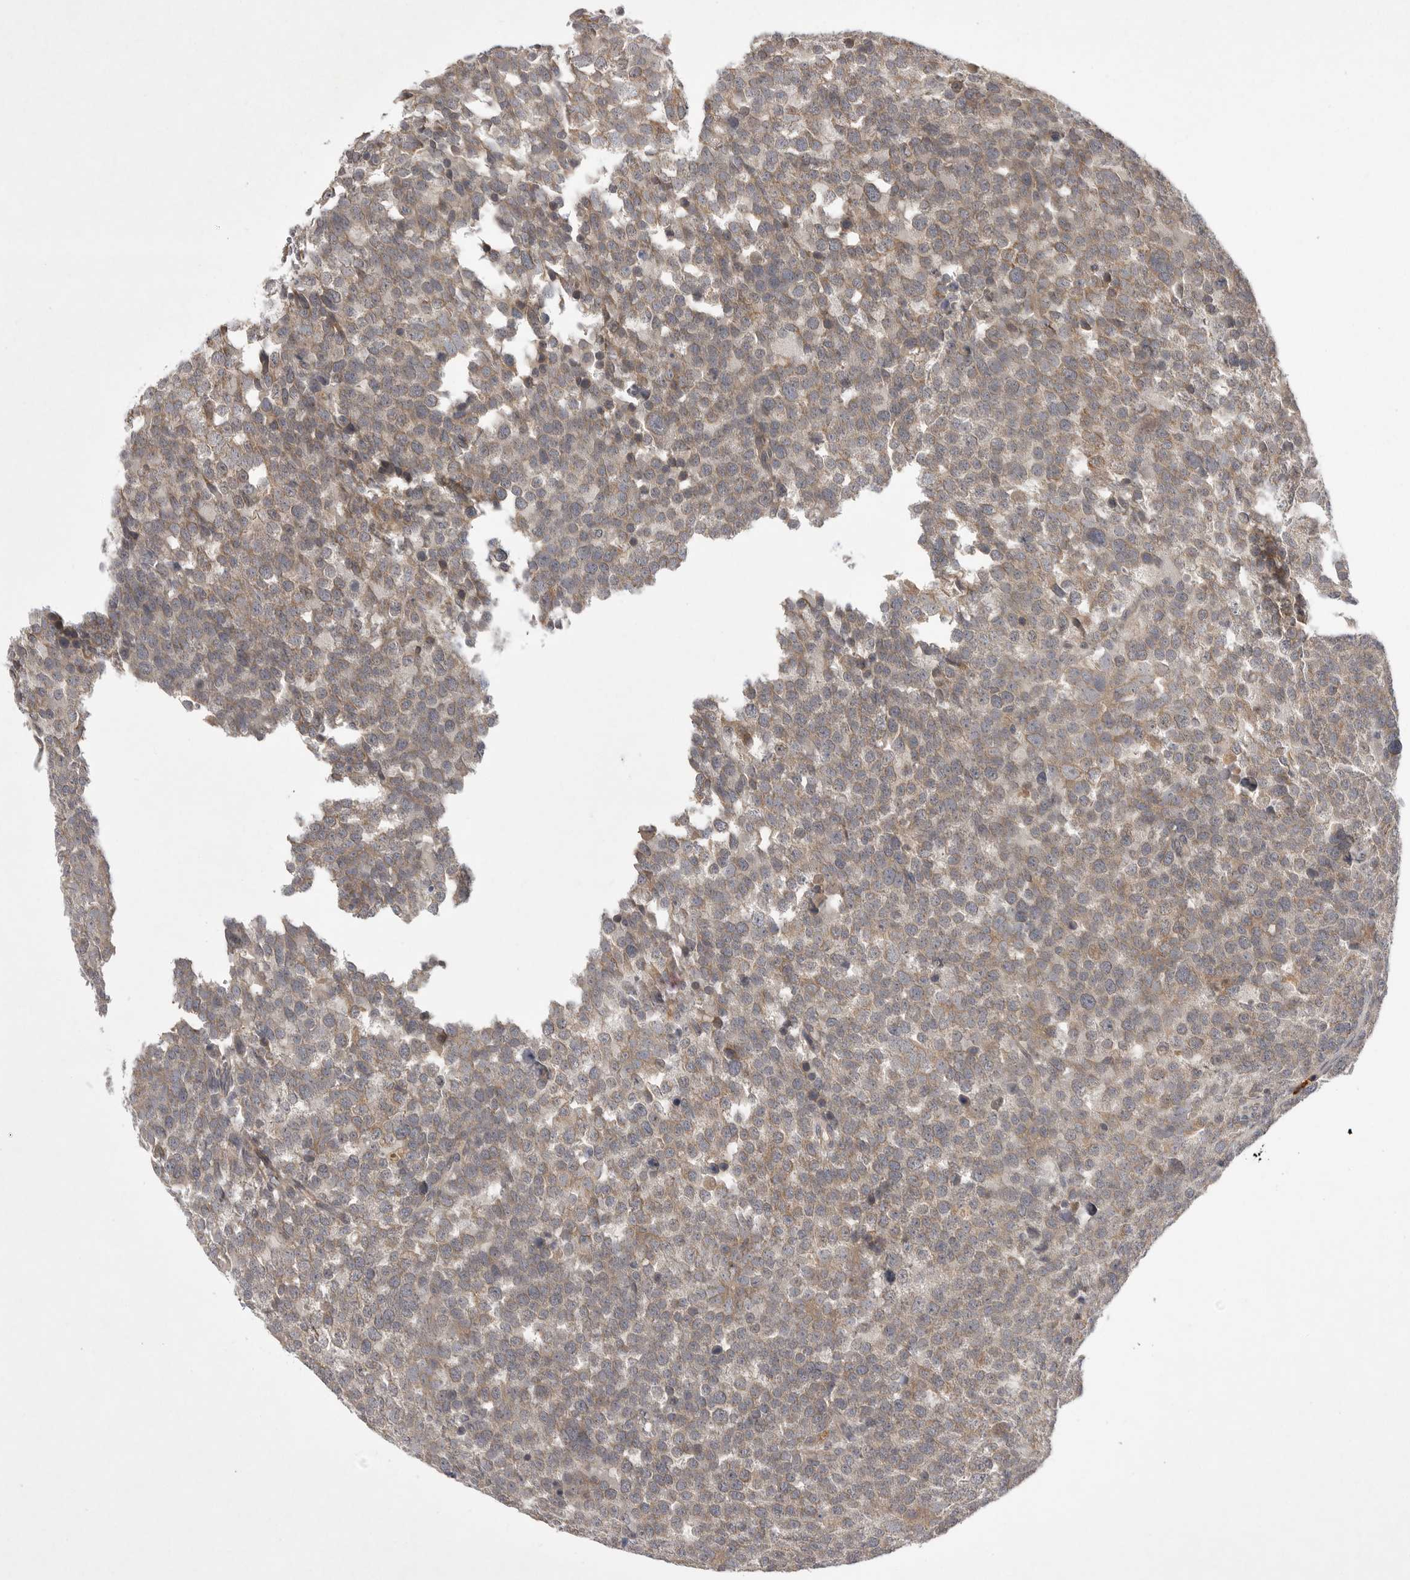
{"staining": {"intensity": "weak", "quantity": "25%-75%", "location": "cytoplasmic/membranous"}, "tissue": "testis cancer", "cell_type": "Tumor cells", "image_type": "cancer", "snomed": [{"axis": "morphology", "description": "Seminoma, NOS"}, {"axis": "topography", "description": "Testis"}], "caption": "Seminoma (testis) tissue displays weak cytoplasmic/membranous expression in approximately 25%-75% of tumor cells", "gene": "UBE3D", "patient": {"sex": "male", "age": 71}}